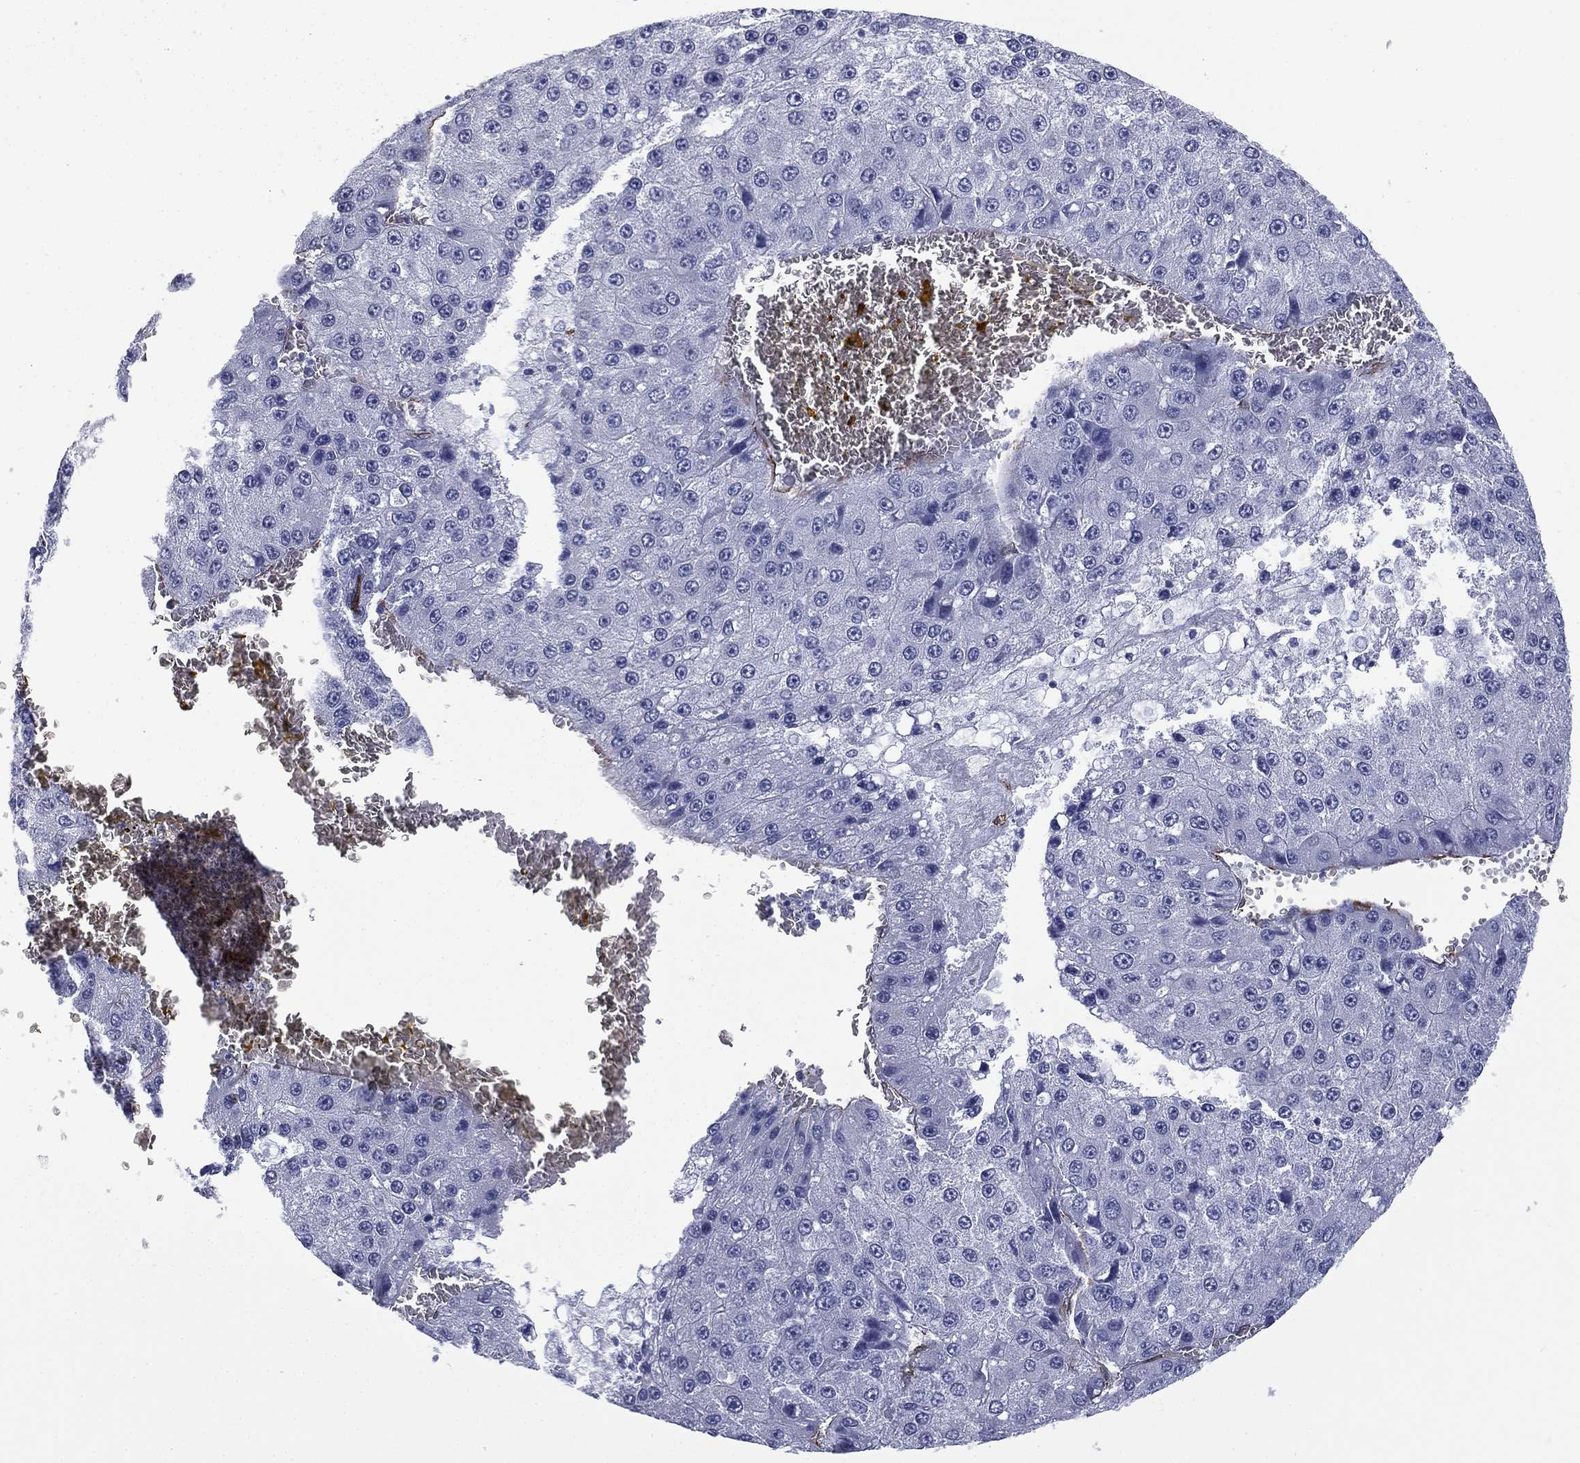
{"staining": {"intensity": "negative", "quantity": "none", "location": "none"}, "tissue": "liver cancer", "cell_type": "Tumor cells", "image_type": "cancer", "snomed": [{"axis": "morphology", "description": "Carcinoma, Hepatocellular, NOS"}, {"axis": "topography", "description": "Liver"}], "caption": "Liver cancer was stained to show a protein in brown. There is no significant expression in tumor cells.", "gene": "CAVIN3", "patient": {"sex": "female", "age": 73}}